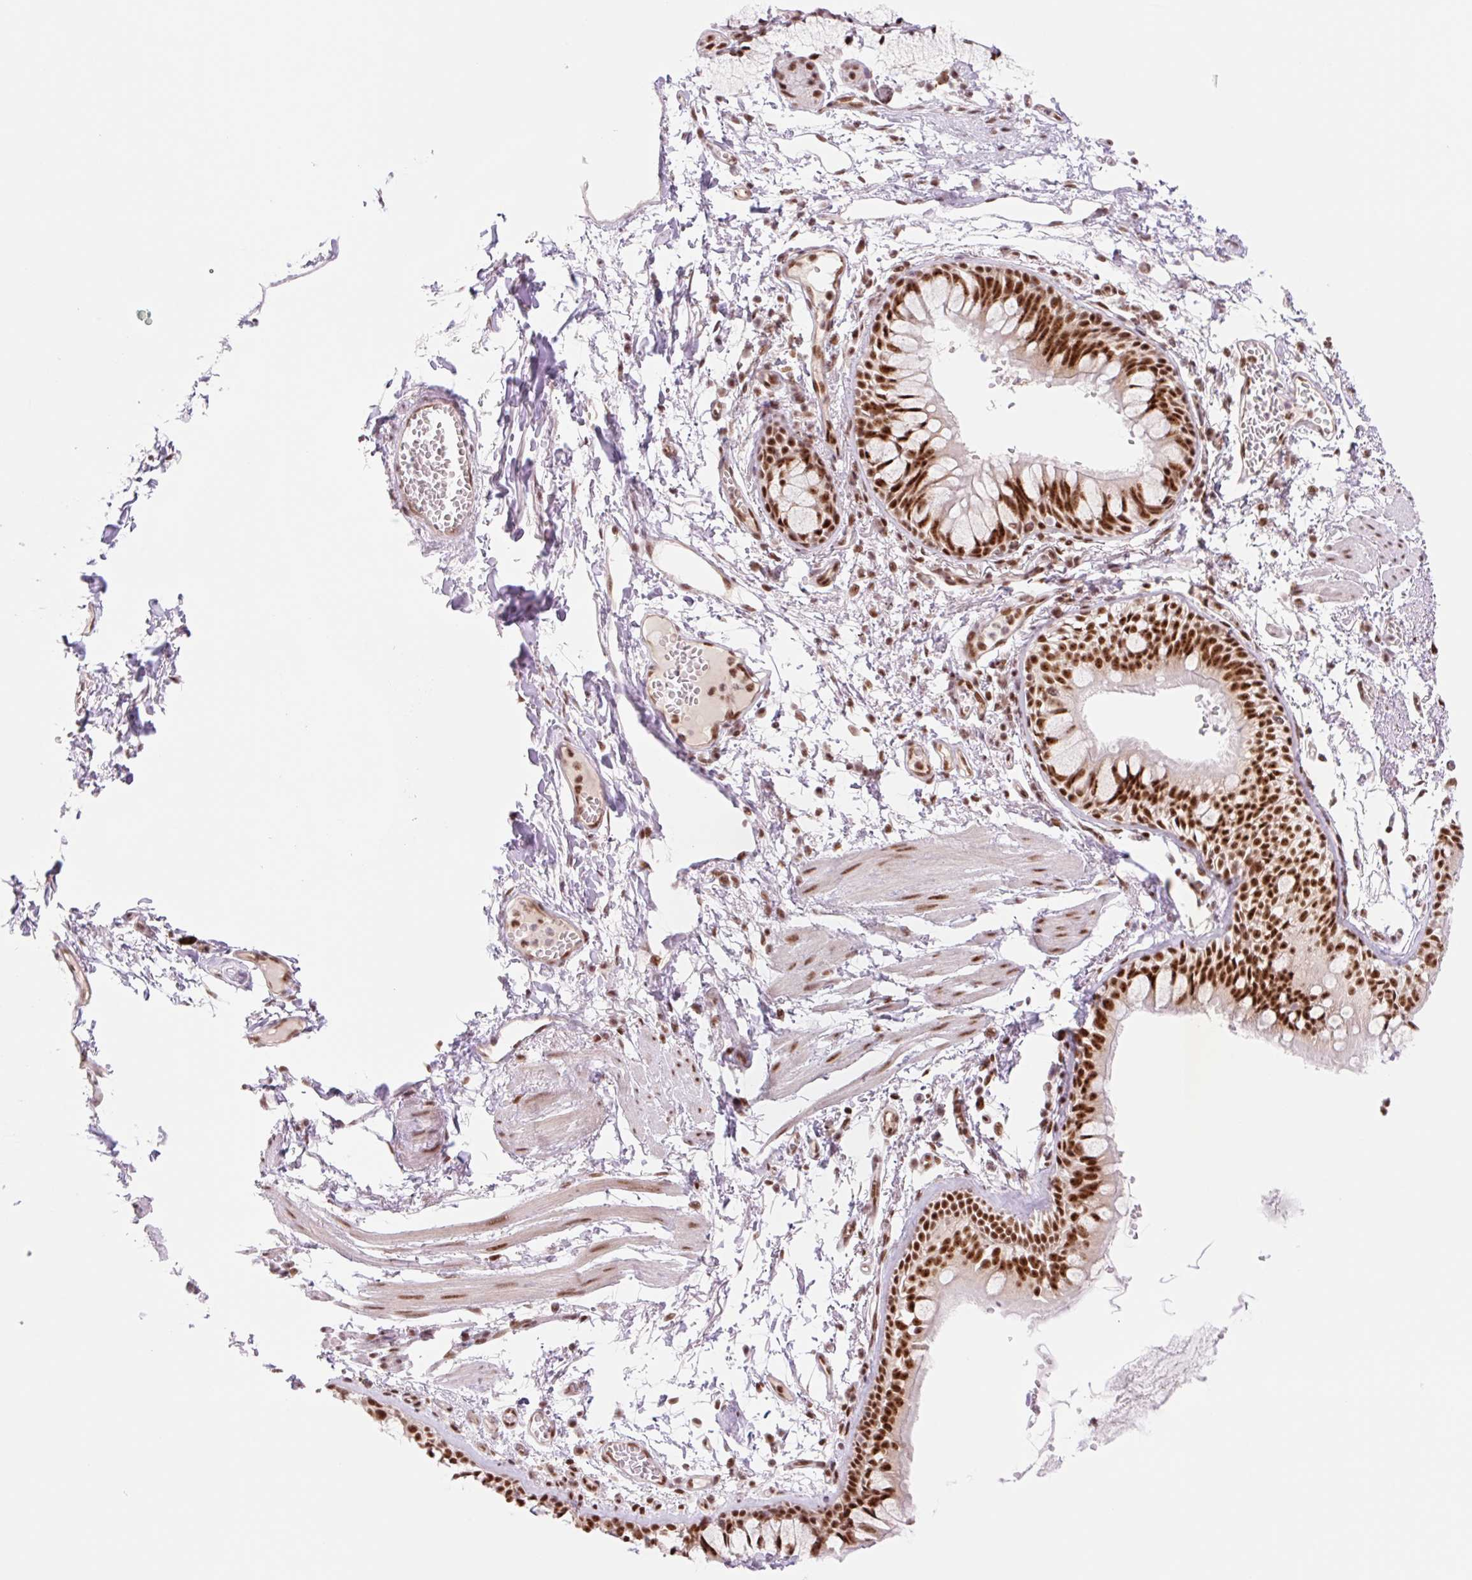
{"staining": {"intensity": "strong", "quantity": ">75%", "location": "nuclear"}, "tissue": "bronchus", "cell_type": "Respiratory epithelial cells", "image_type": "normal", "snomed": [{"axis": "morphology", "description": "Normal tissue, NOS"}, {"axis": "topography", "description": "Cartilage tissue"}, {"axis": "topography", "description": "Bronchus"}], "caption": "This photomicrograph shows immunohistochemistry (IHC) staining of normal human bronchus, with high strong nuclear expression in approximately >75% of respiratory epithelial cells.", "gene": "PRDM11", "patient": {"sex": "male", "age": 78}}